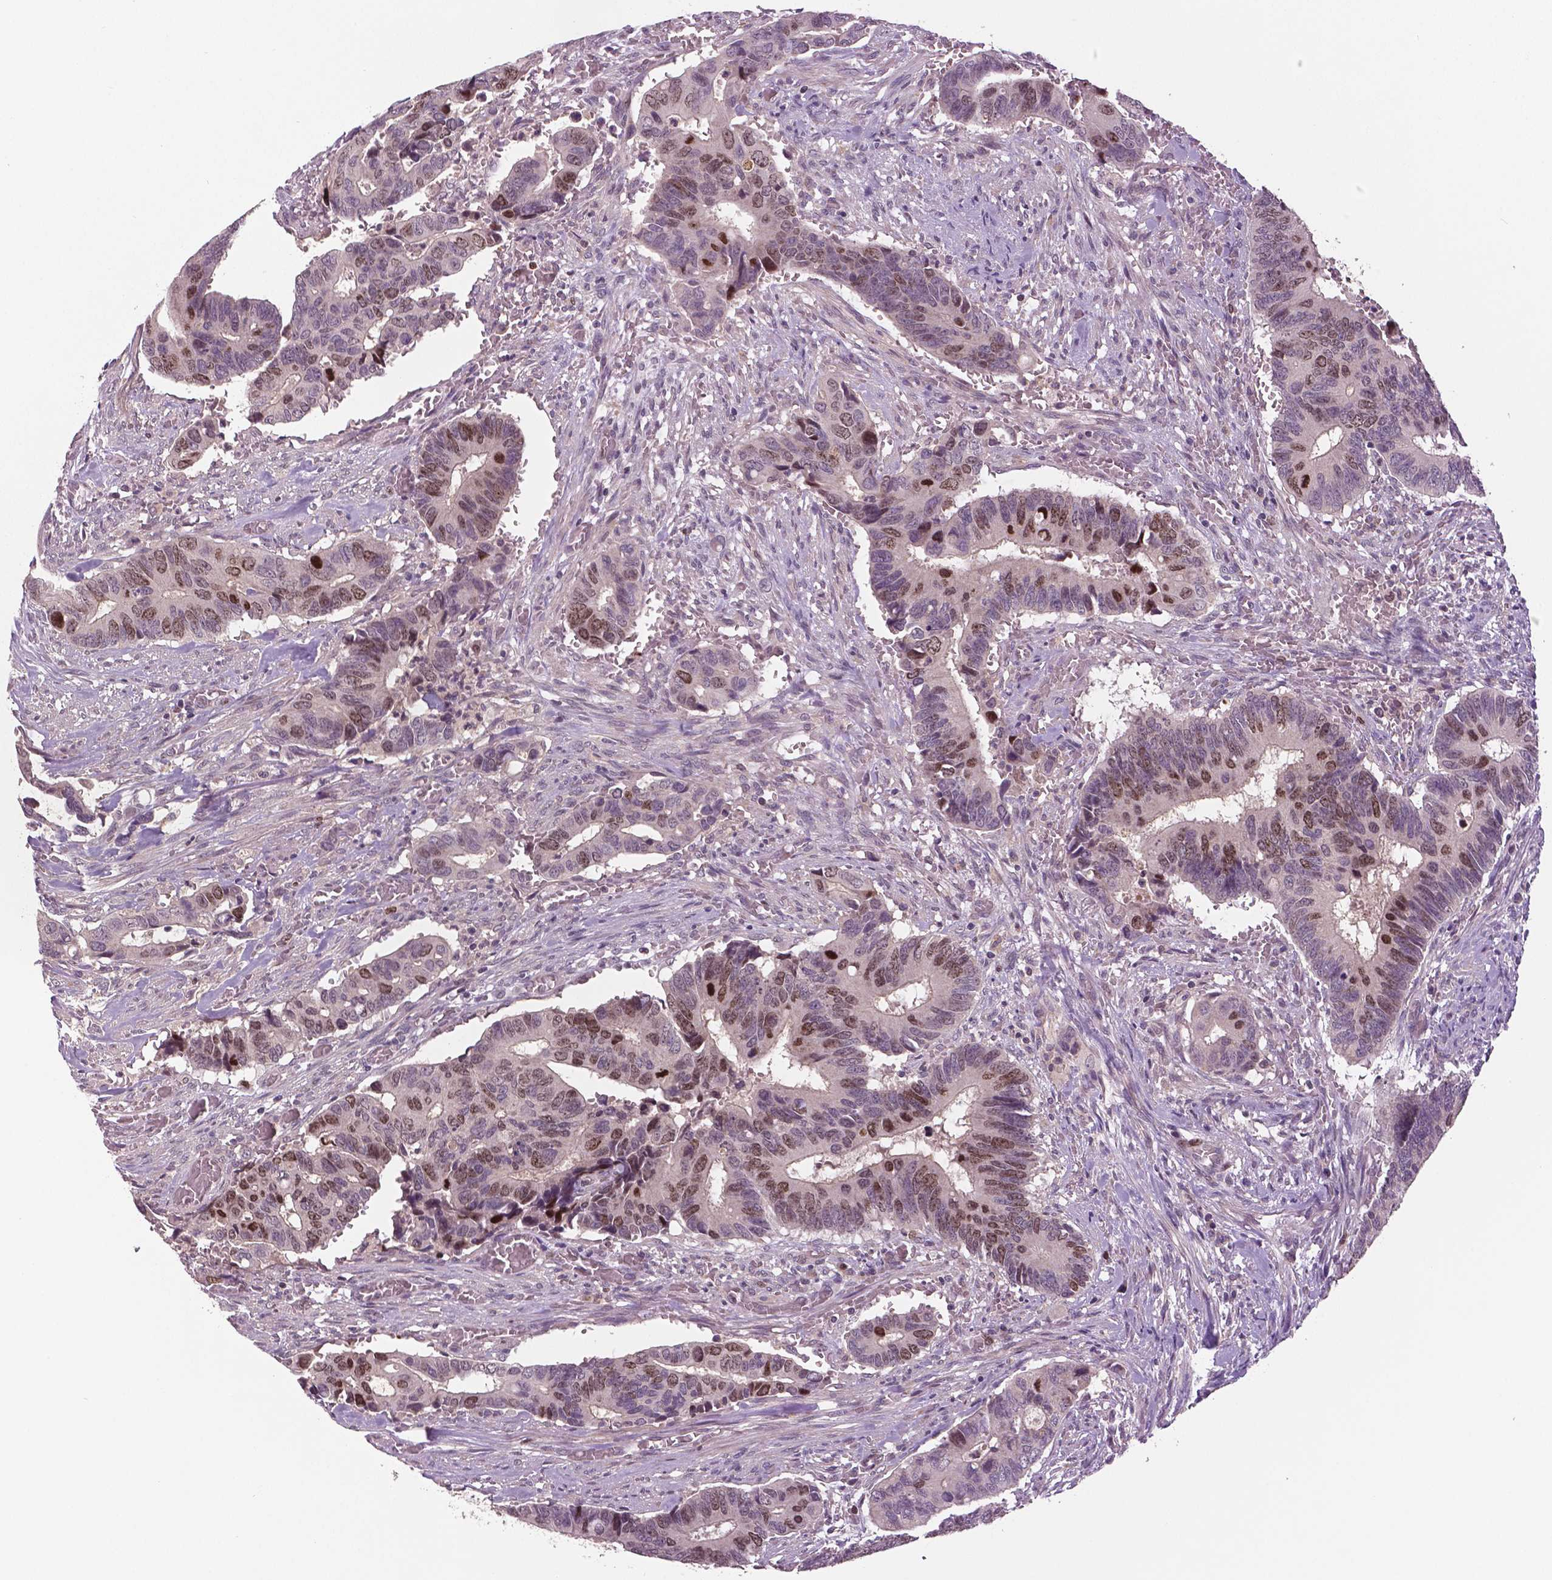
{"staining": {"intensity": "moderate", "quantity": "25%-75%", "location": "nuclear"}, "tissue": "colorectal cancer", "cell_type": "Tumor cells", "image_type": "cancer", "snomed": [{"axis": "morphology", "description": "Adenocarcinoma, NOS"}, {"axis": "topography", "description": "Colon"}], "caption": "The micrograph exhibits staining of colorectal cancer, revealing moderate nuclear protein staining (brown color) within tumor cells.", "gene": "MKI67", "patient": {"sex": "male", "age": 49}}